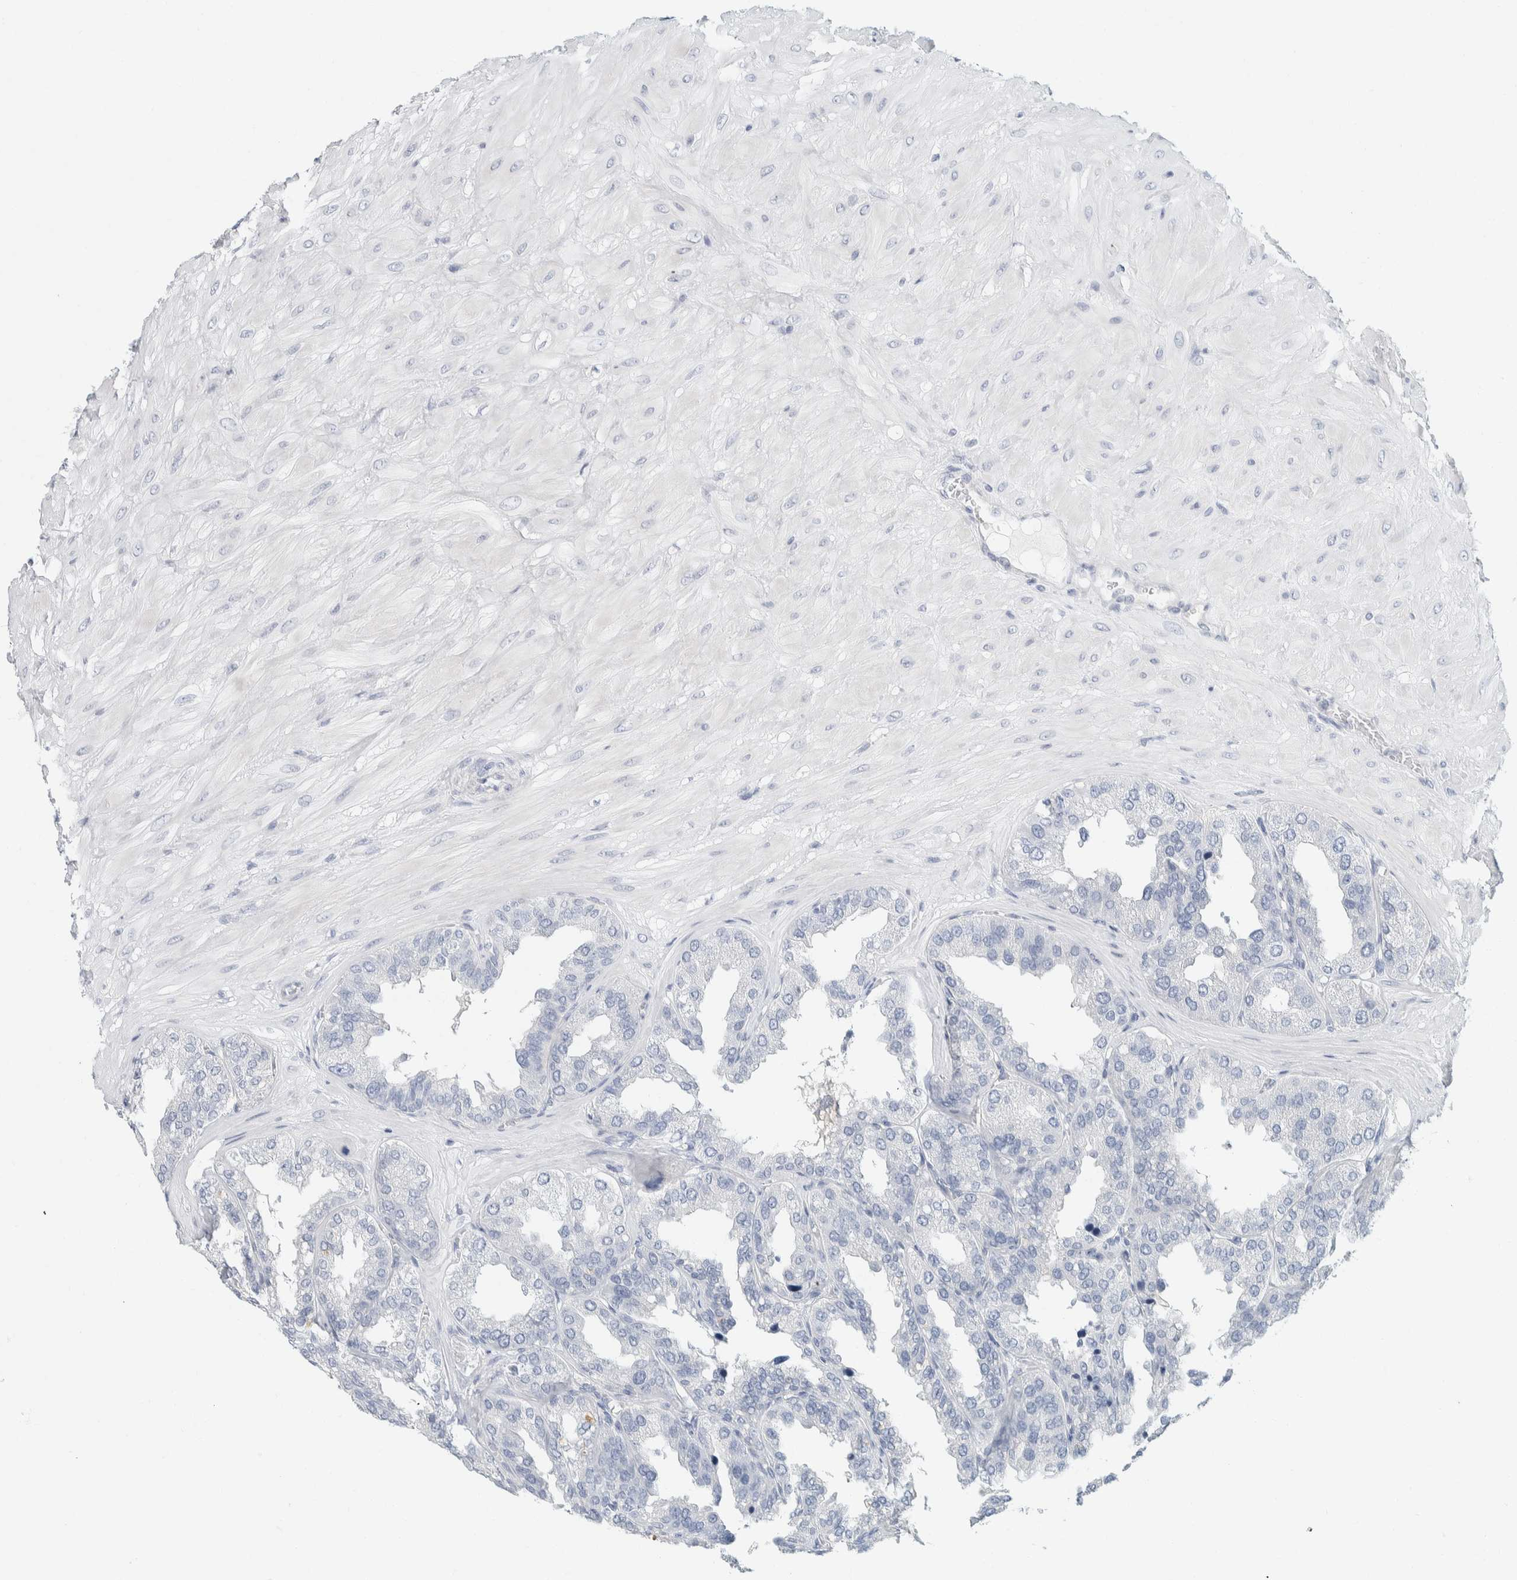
{"staining": {"intensity": "negative", "quantity": "none", "location": "none"}, "tissue": "seminal vesicle", "cell_type": "Glandular cells", "image_type": "normal", "snomed": [{"axis": "morphology", "description": "Normal tissue, NOS"}, {"axis": "topography", "description": "Prostate"}, {"axis": "topography", "description": "Seminal veicle"}], "caption": "High power microscopy histopathology image of an IHC micrograph of normal seminal vesicle, revealing no significant expression in glandular cells. (Immunohistochemistry (ihc), brightfield microscopy, high magnification).", "gene": "ALOX12B", "patient": {"sex": "male", "age": 51}}